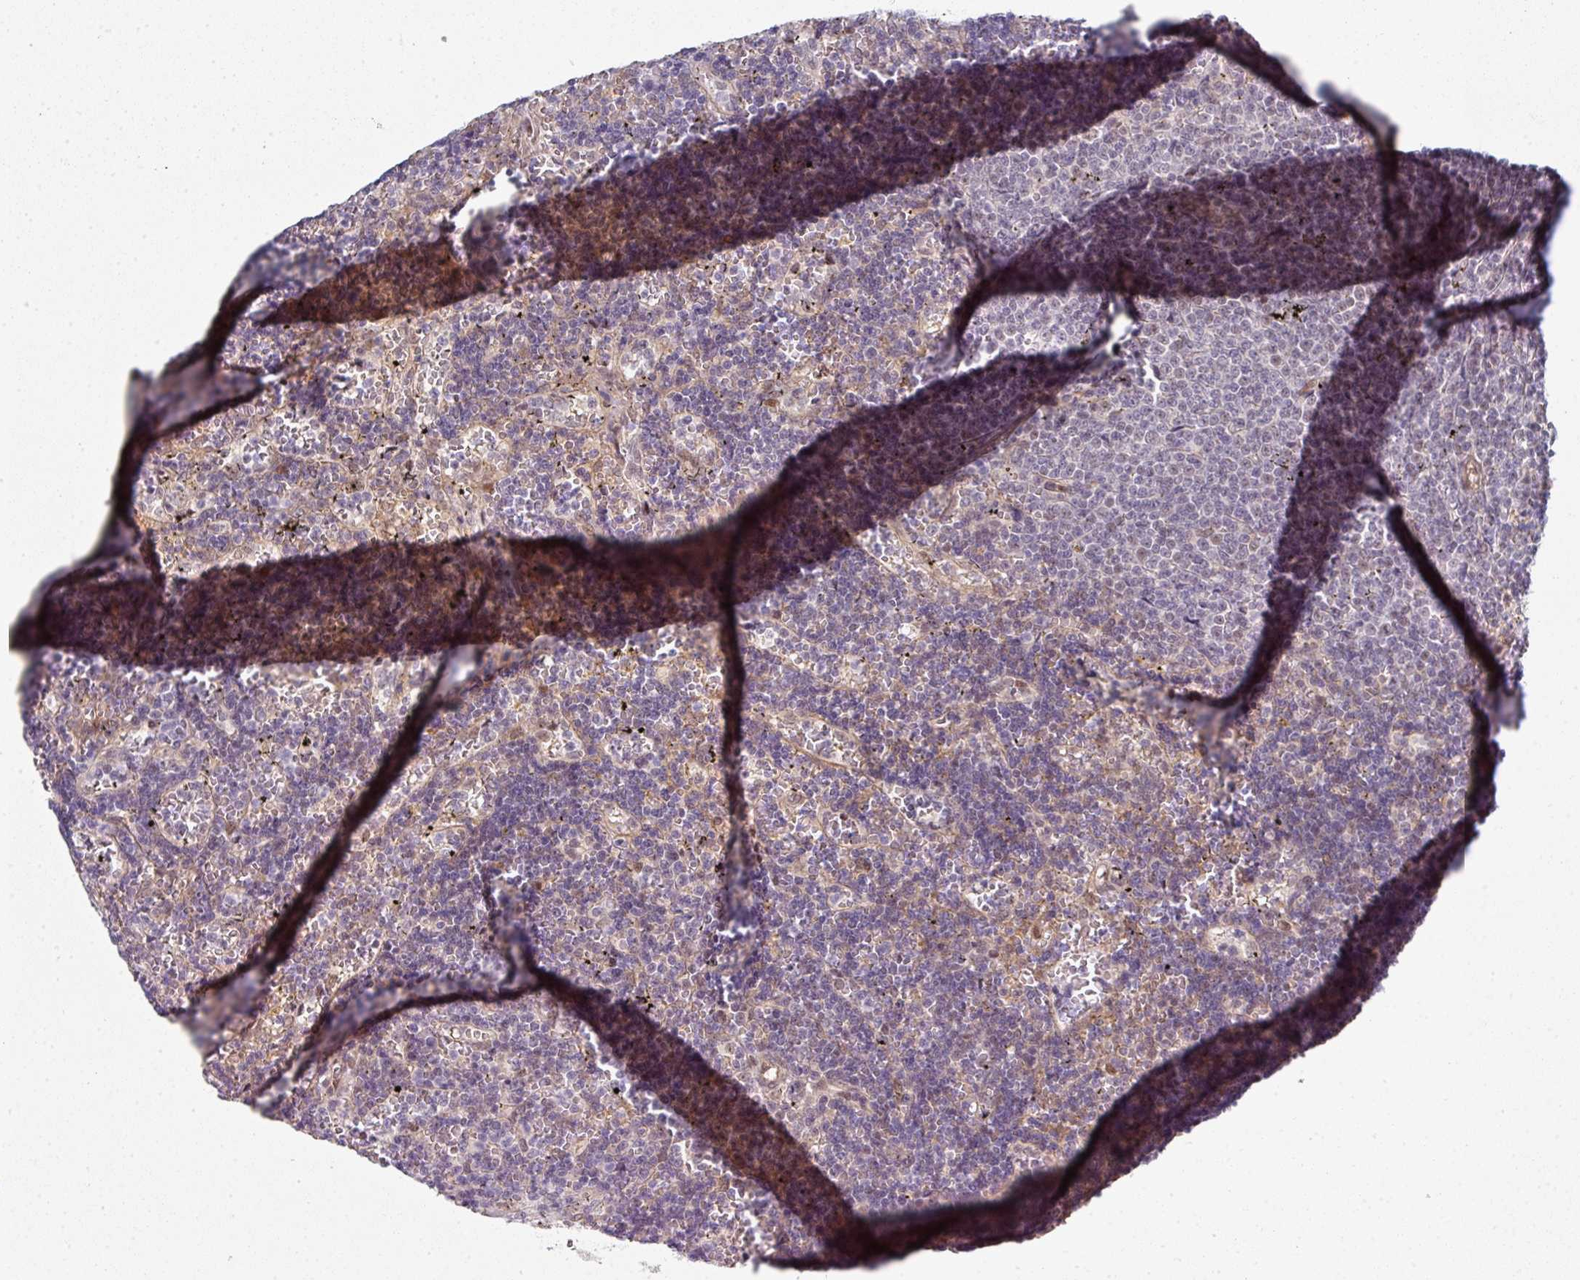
{"staining": {"intensity": "negative", "quantity": "none", "location": "none"}, "tissue": "lymphoma", "cell_type": "Tumor cells", "image_type": "cancer", "snomed": [{"axis": "morphology", "description": "Malignant lymphoma, non-Hodgkin's type, Low grade"}, {"axis": "topography", "description": "Spleen"}], "caption": "Tumor cells show no significant protein positivity in lymphoma. (Stains: DAB immunohistochemistry with hematoxylin counter stain, Microscopy: brightfield microscopy at high magnification).", "gene": "TMCC1", "patient": {"sex": "male", "age": 60}}